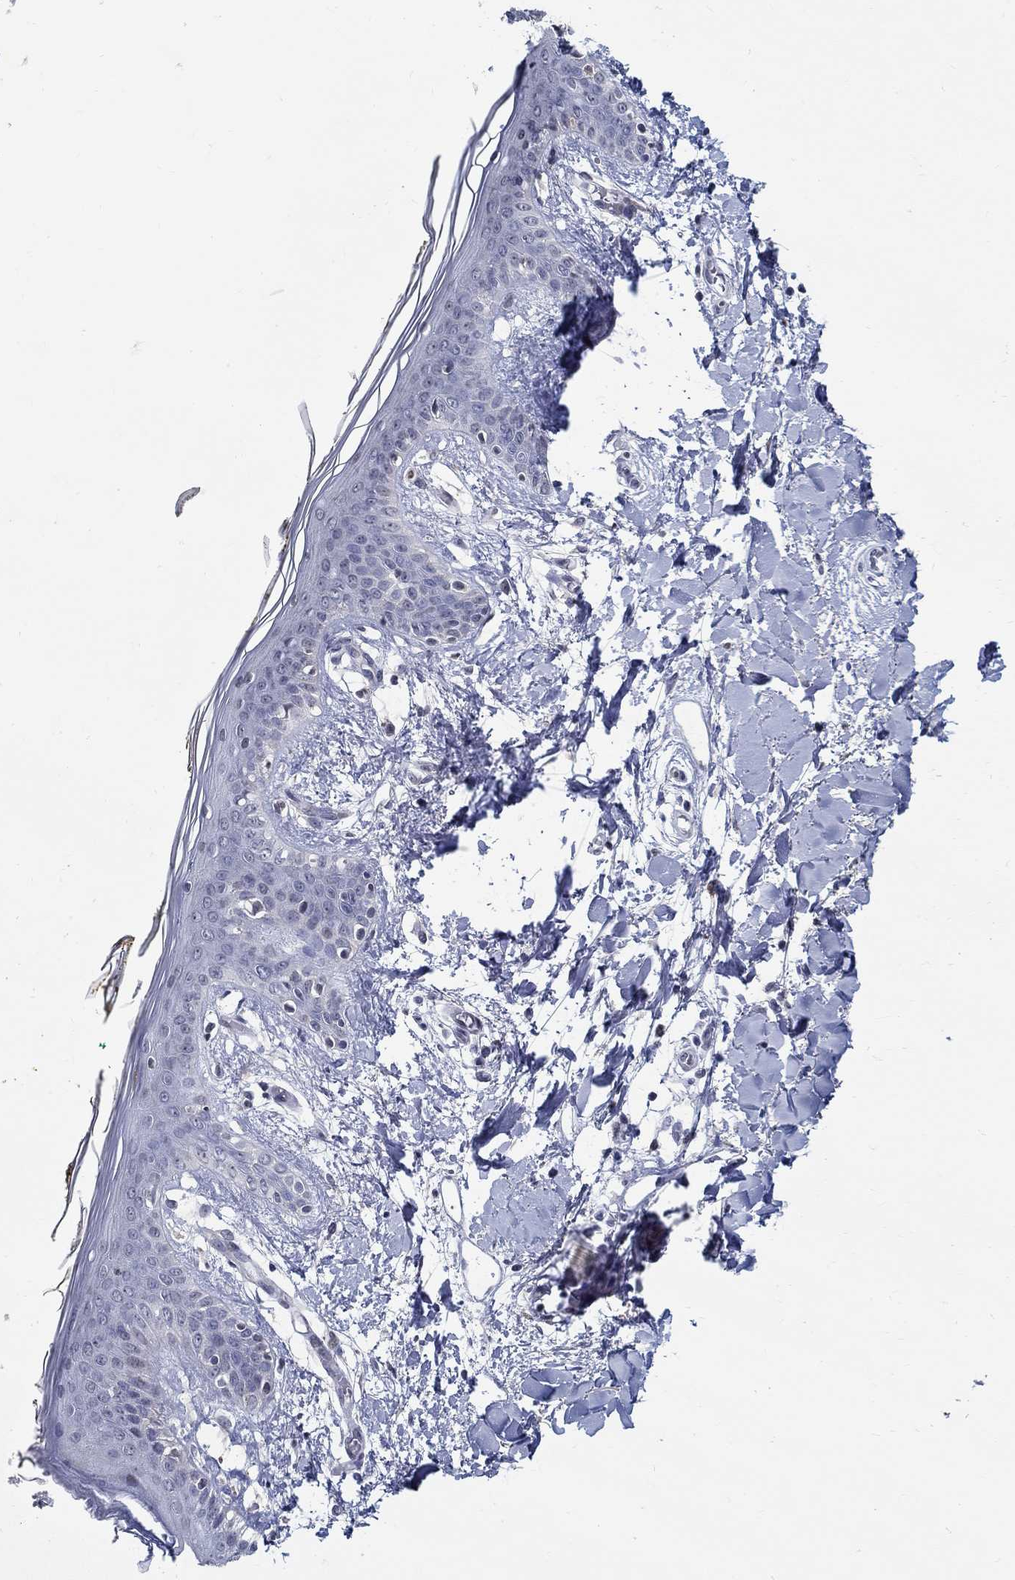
{"staining": {"intensity": "negative", "quantity": "none", "location": "none"}, "tissue": "skin", "cell_type": "Fibroblasts", "image_type": "normal", "snomed": [{"axis": "morphology", "description": "Normal tissue, NOS"}, {"axis": "topography", "description": "Skin"}], "caption": "A high-resolution photomicrograph shows immunohistochemistry staining of normal skin, which demonstrates no significant staining in fibroblasts. (IHC, brightfield microscopy, high magnification).", "gene": "C16orf46", "patient": {"sex": "female", "age": 34}}